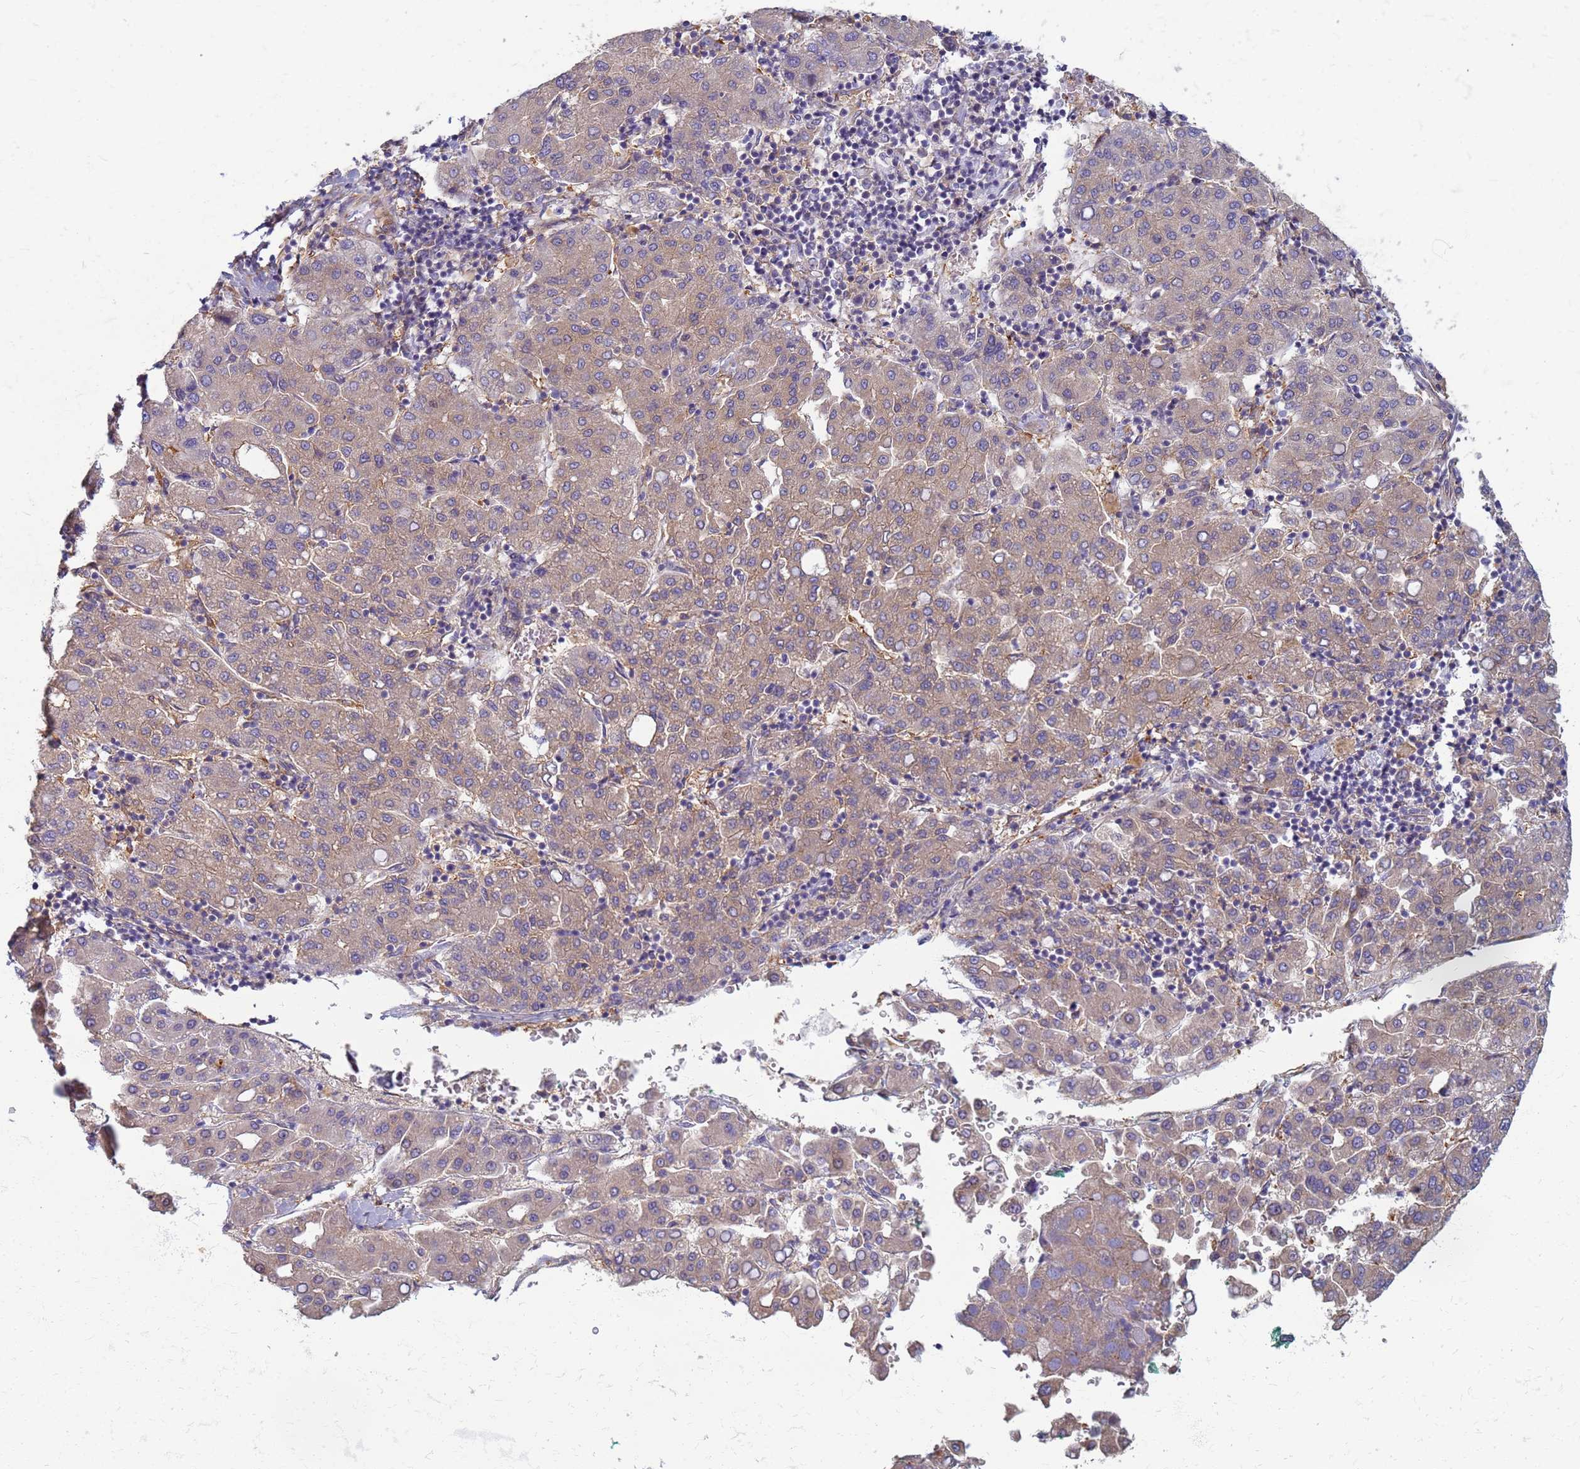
{"staining": {"intensity": "weak", "quantity": ">75%", "location": "cytoplasmic/membranous"}, "tissue": "liver cancer", "cell_type": "Tumor cells", "image_type": "cancer", "snomed": [{"axis": "morphology", "description": "Carcinoma, Hepatocellular, NOS"}, {"axis": "topography", "description": "Liver"}], "caption": "There is low levels of weak cytoplasmic/membranous expression in tumor cells of liver cancer (hepatocellular carcinoma), as demonstrated by immunohistochemical staining (brown color).", "gene": "EEA1", "patient": {"sex": "male", "age": 65}}